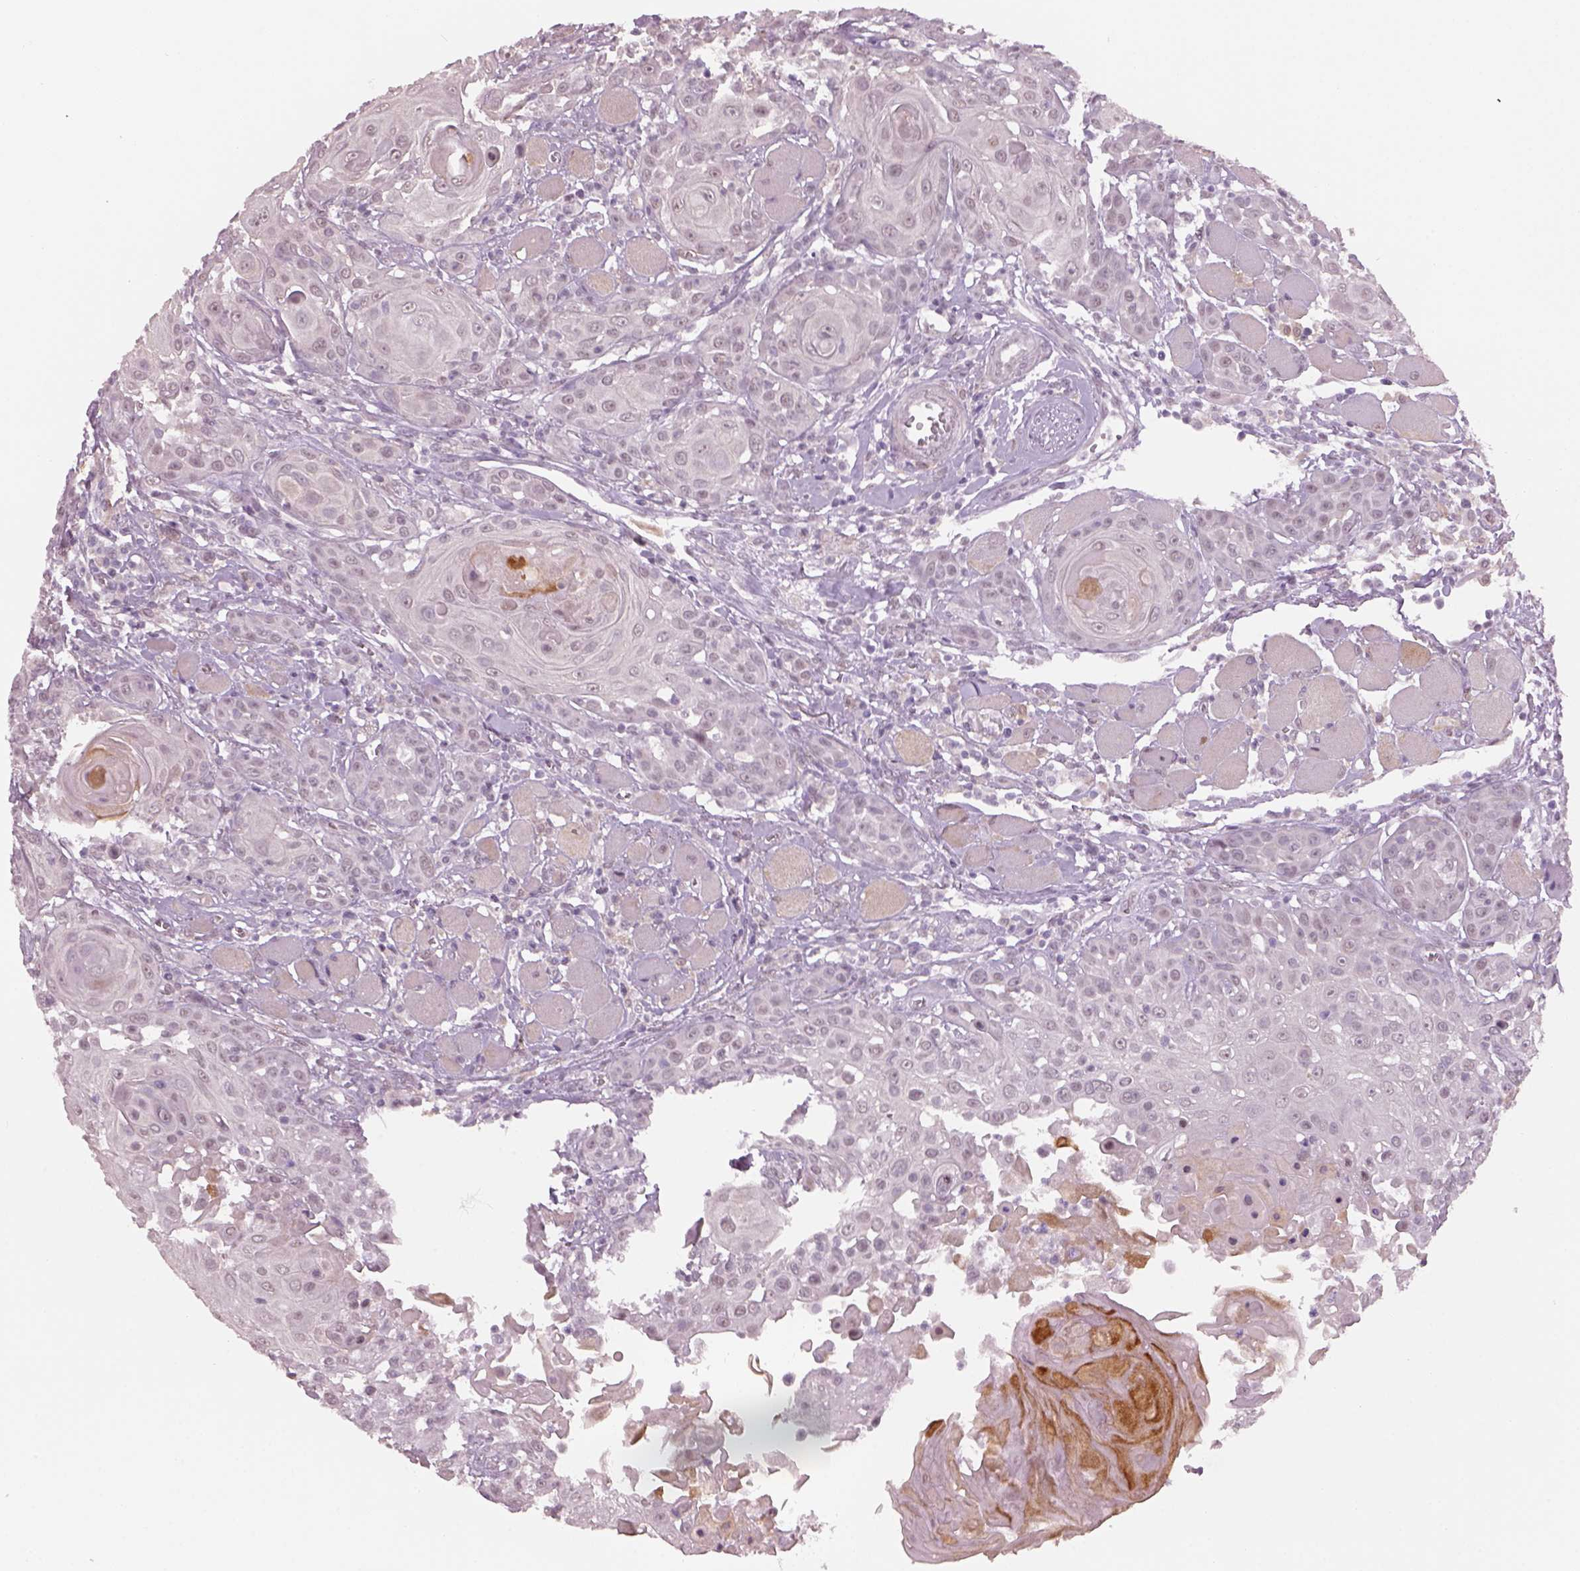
{"staining": {"intensity": "negative", "quantity": "none", "location": "none"}, "tissue": "head and neck cancer", "cell_type": "Tumor cells", "image_type": "cancer", "snomed": [{"axis": "morphology", "description": "Squamous cell carcinoma, NOS"}, {"axis": "topography", "description": "Head-Neck"}], "caption": "DAB immunohistochemical staining of human squamous cell carcinoma (head and neck) displays no significant expression in tumor cells. (Stains: DAB (3,3'-diaminobenzidine) IHC with hematoxylin counter stain, Microscopy: brightfield microscopy at high magnification).", "gene": "NAT8", "patient": {"sex": "female", "age": 80}}